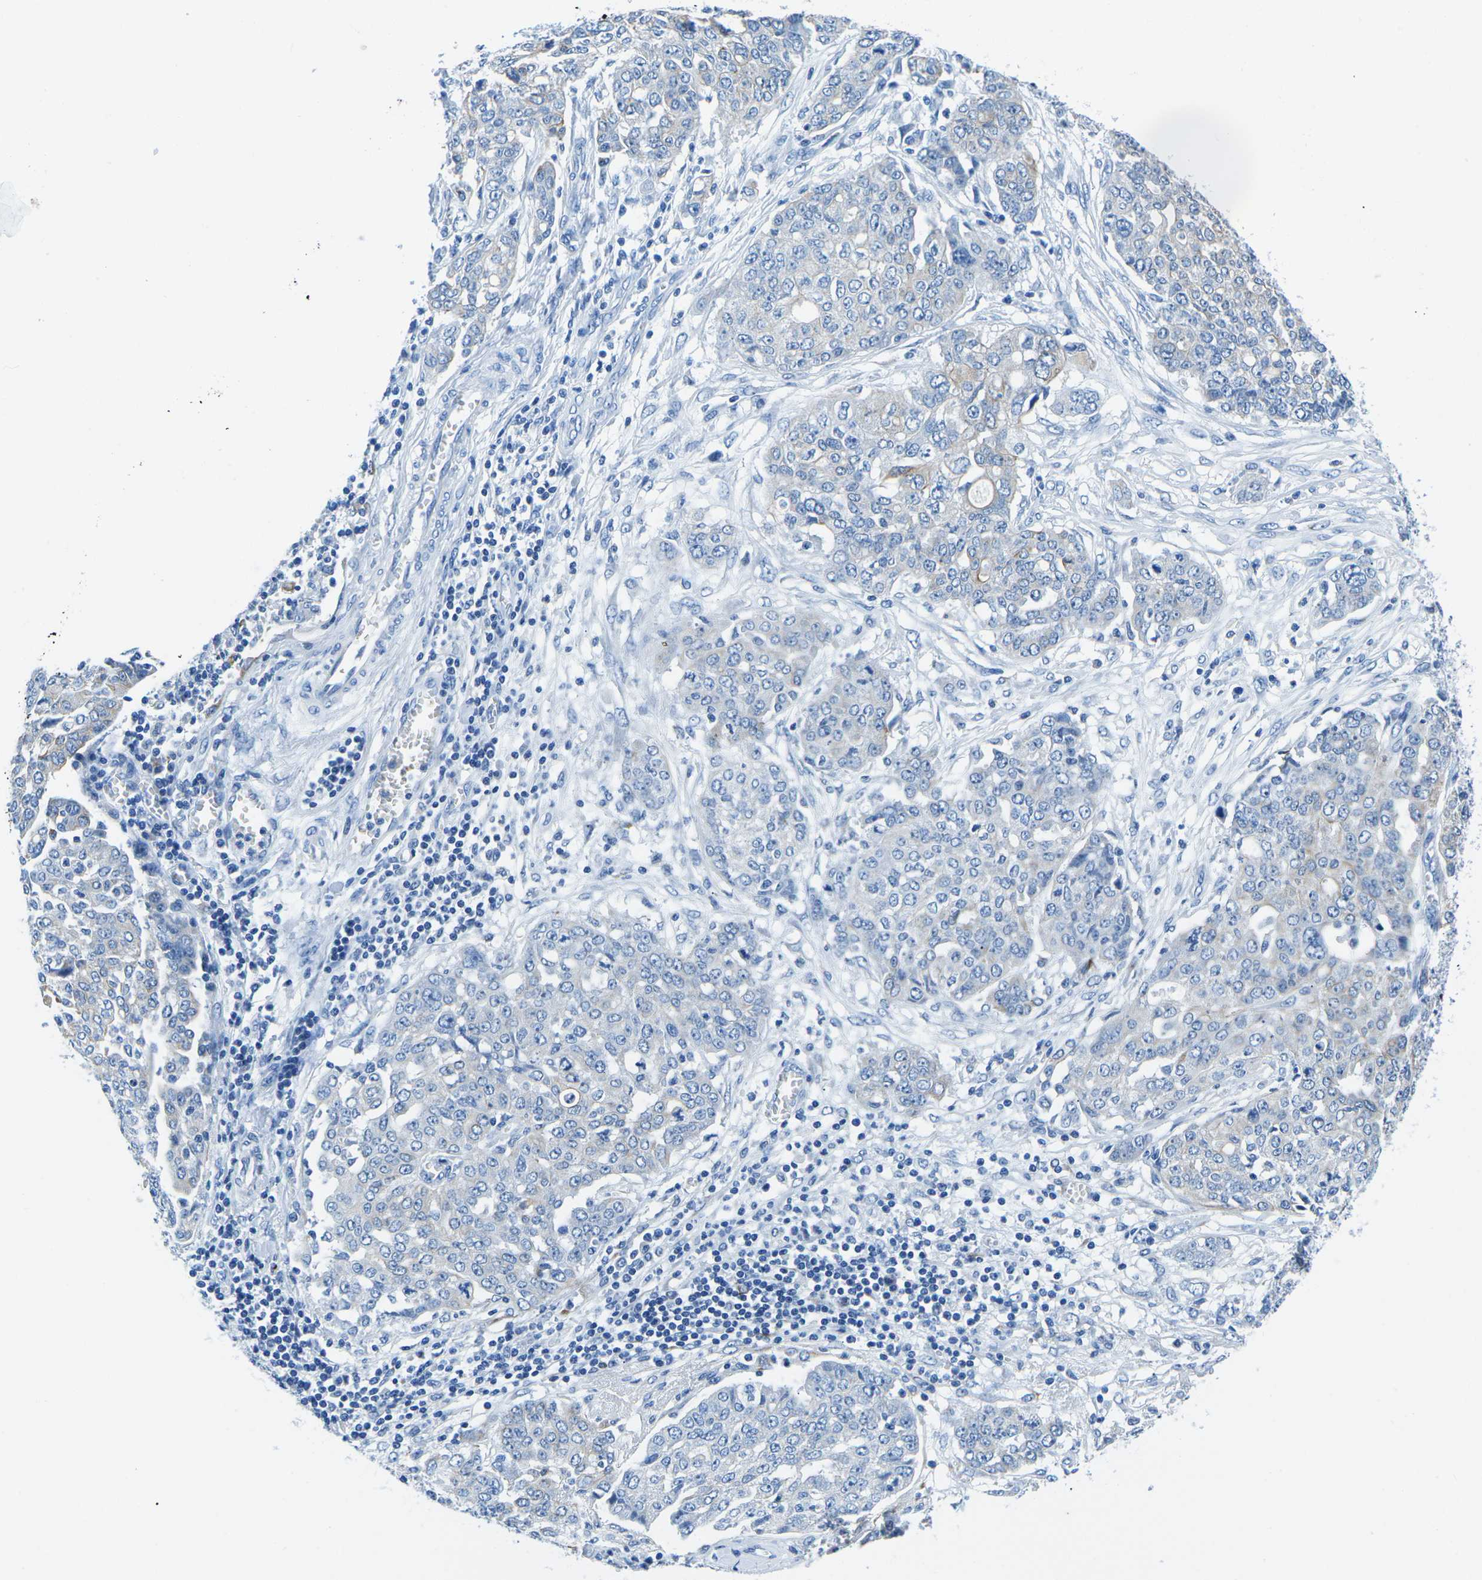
{"staining": {"intensity": "weak", "quantity": "<25%", "location": "cytoplasmic/membranous"}, "tissue": "ovarian cancer", "cell_type": "Tumor cells", "image_type": "cancer", "snomed": [{"axis": "morphology", "description": "Cystadenocarcinoma, serous, NOS"}, {"axis": "topography", "description": "Soft tissue"}, {"axis": "topography", "description": "Ovary"}], "caption": "Human ovarian cancer stained for a protein using IHC exhibits no expression in tumor cells.", "gene": "TM6SF1", "patient": {"sex": "female", "age": 57}}